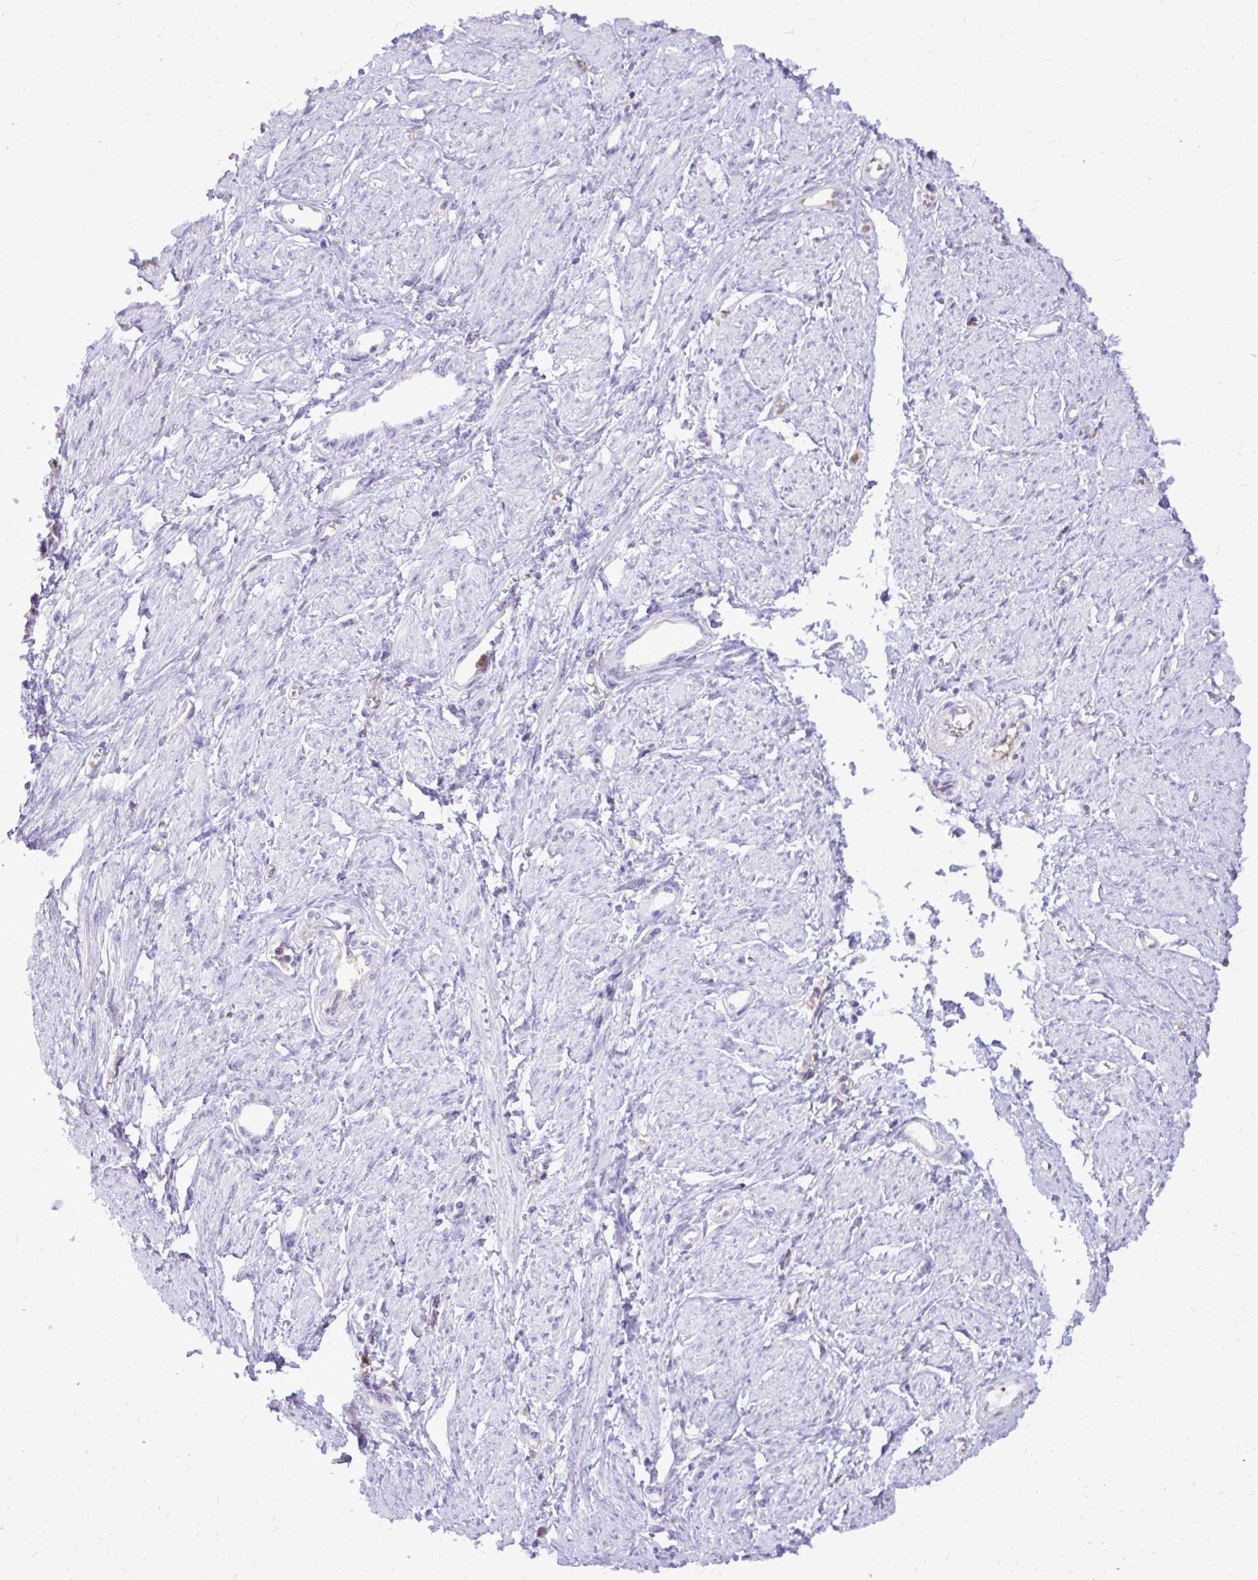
{"staining": {"intensity": "negative", "quantity": "none", "location": "none"}, "tissue": "smooth muscle", "cell_type": "Smooth muscle cells", "image_type": "normal", "snomed": [{"axis": "morphology", "description": "Normal tissue, NOS"}, {"axis": "topography", "description": "Smooth muscle"}, {"axis": "topography", "description": "Uterus"}], "caption": "Histopathology image shows no significant protein positivity in smooth muscle cells of unremarkable smooth muscle. Brightfield microscopy of immunohistochemistry stained with DAB (brown) and hematoxylin (blue), captured at high magnification.", "gene": "CAT", "patient": {"sex": "female", "age": 39}}